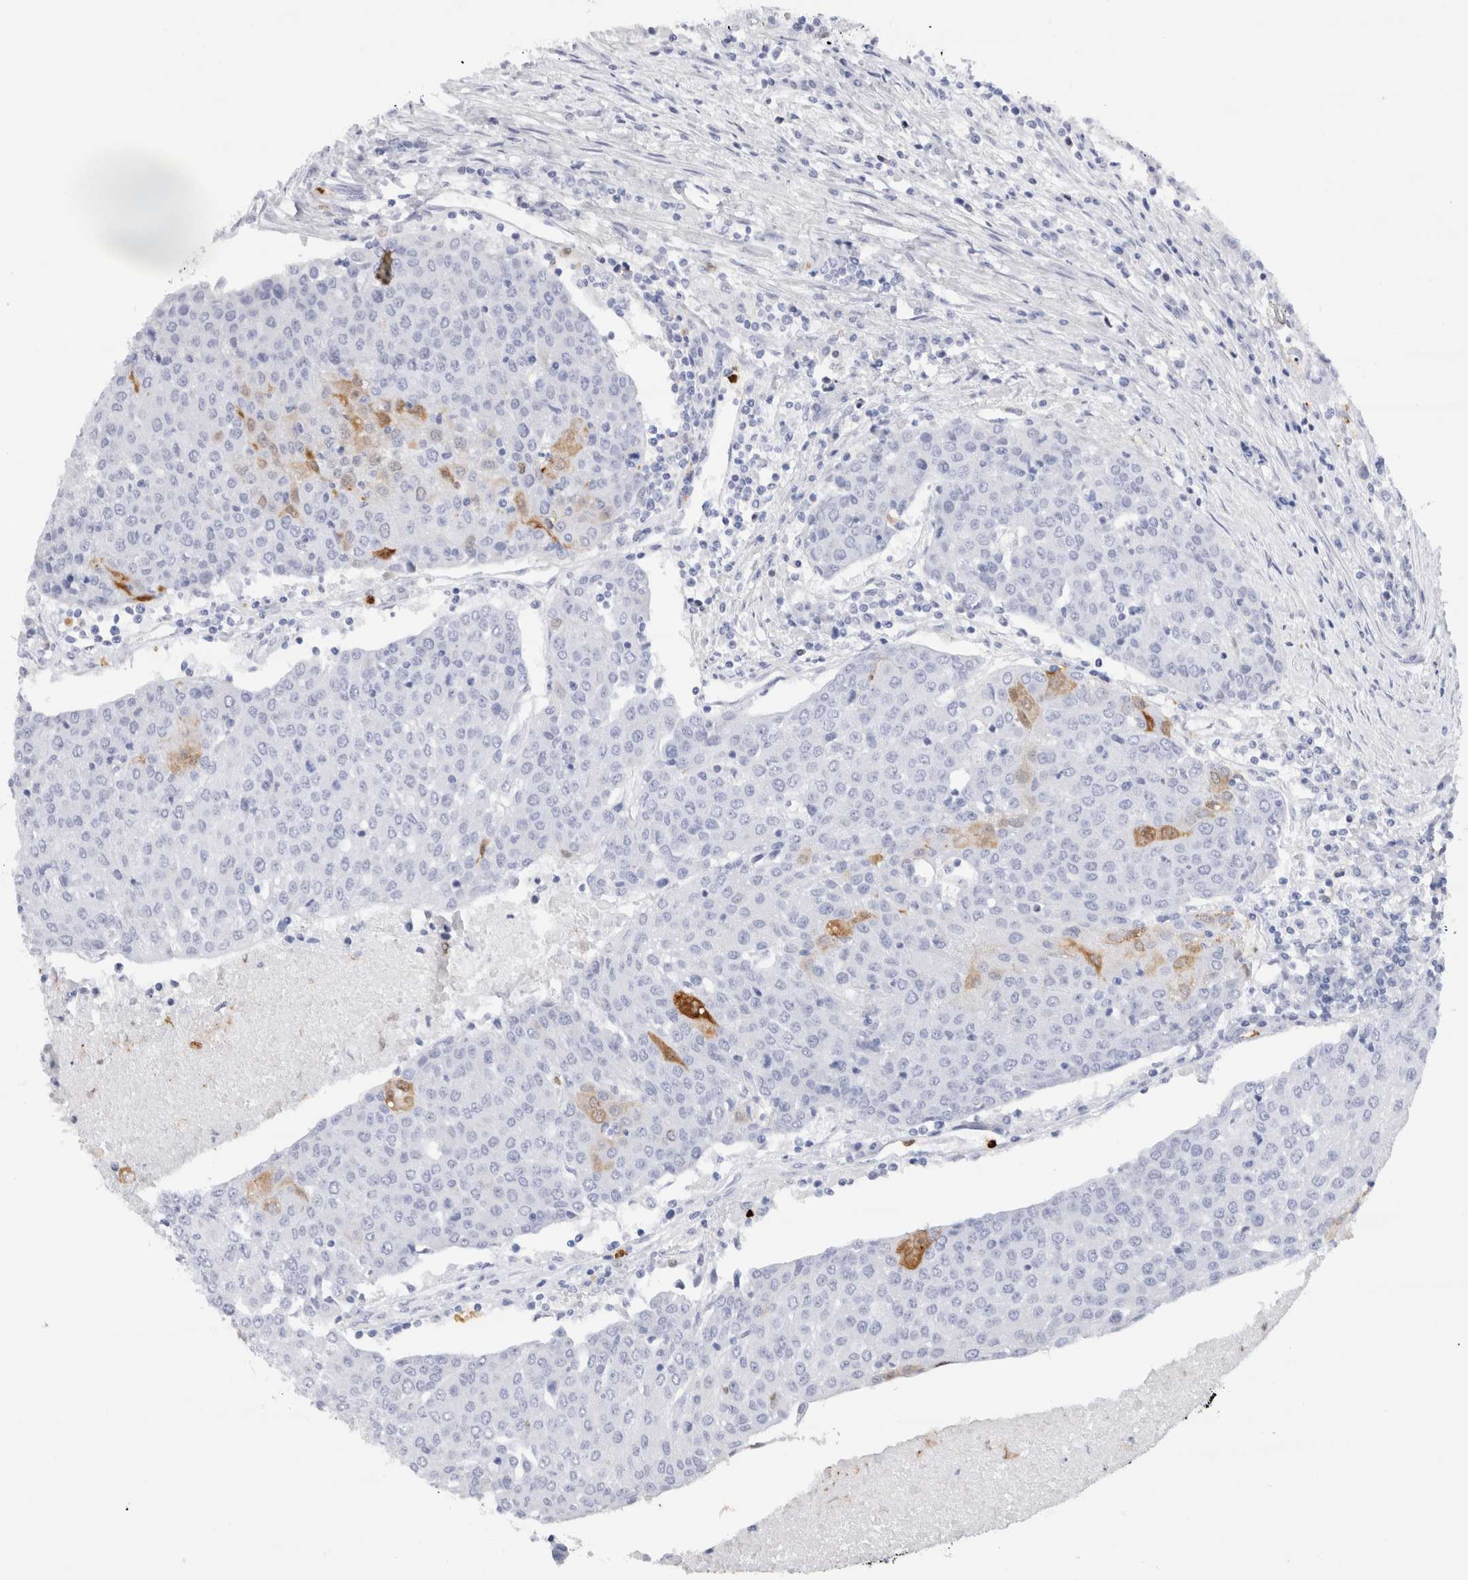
{"staining": {"intensity": "moderate", "quantity": "<25%", "location": "cytoplasmic/membranous"}, "tissue": "urothelial cancer", "cell_type": "Tumor cells", "image_type": "cancer", "snomed": [{"axis": "morphology", "description": "Urothelial carcinoma, High grade"}, {"axis": "topography", "description": "Urinary bladder"}], "caption": "A high-resolution image shows IHC staining of high-grade urothelial carcinoma, which reveals moderate cytoplasmic/membranous positivity in approximately <25% of tumor cells.", "gene": "SLC10A5", "patient": {"sex": "female", "age": 85}}